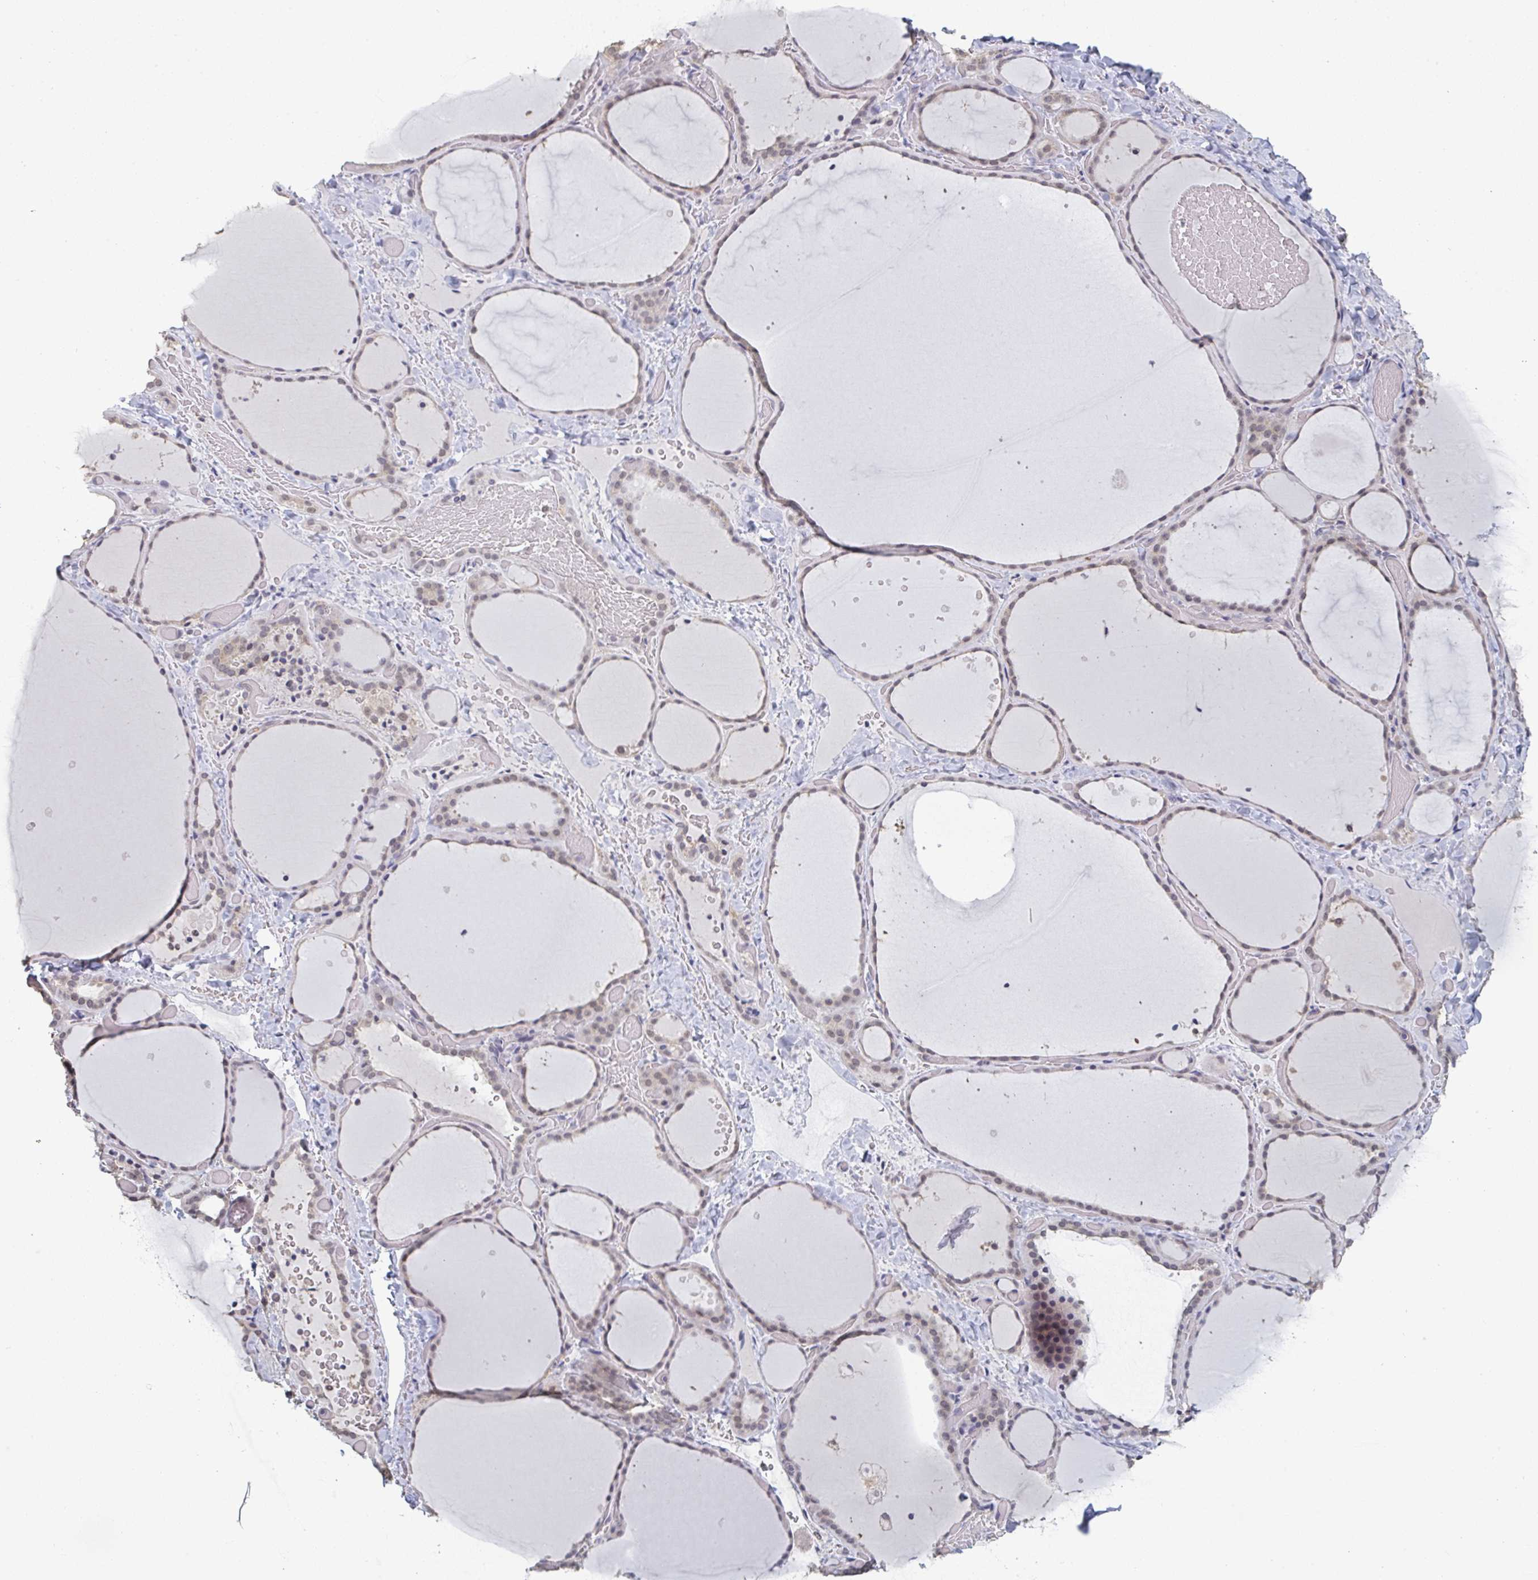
{"staining": {"intensity": "weak", "quantity": "25%-75%", "location": "nuclear"}, "tissue": "thyroid gland", "cell_type": "Glandular cells", "image_type": "normal", "snomed": [{"axis": "morphology", "description": "Normal tissue, NOS"}, {"axis": "topography", "description": "Thyroid gland"}], "caption": "Weak nuclear staining is present in approximately 25%-75% of glandular cells in normal thyroid gland. The staining is performed using DAB (3,3'-diaminobenzidine) brown chromogen to label protein expression. The nuclei are counter-stained blue using hematoxylin.", "gene": "LIX1", "patient": {"sex": "female", "age": 36}}